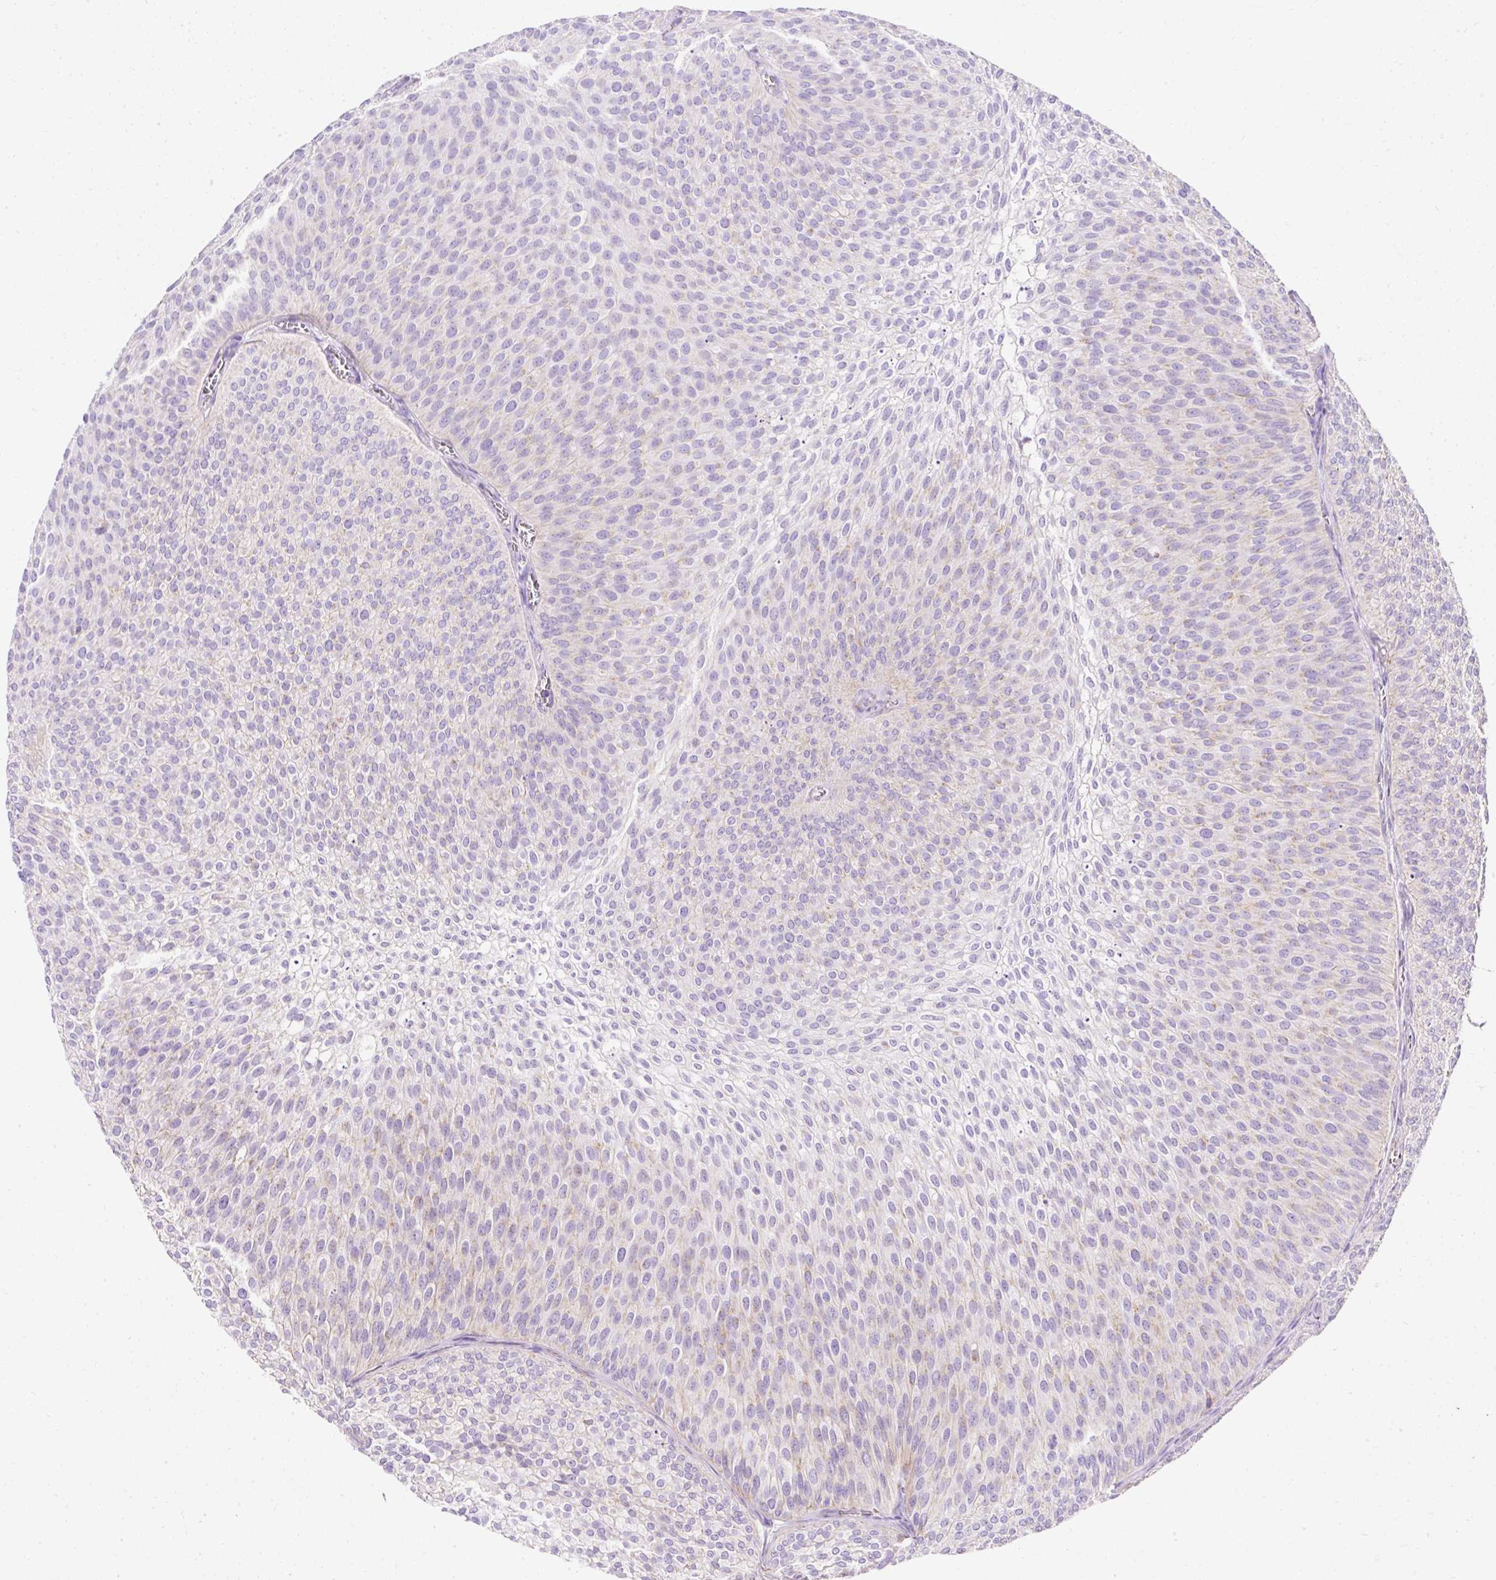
{"staining": {"intensity": "weak", "quantity": "<25%", "location": "cytoplasmic/membranous"}, "tissue": "urothelial cancer", "cell_type": "Tumor cells", "image_type": "cancer", "snomed": [{"axis": "morphology", "description": "Urothelial carcinoma, Low grade"}, {"axis": "topography", "description": "Urinary bladder"}], "caption": "Immunohistochemistry (IHC) micrograph of neoplastic tissue: urothelial cancer stained with DAB exhibits no significant protein positivity in tumor cells. (Immunohistochemistry, brightfield microscopy, high magnification).", "gene": "PLPP2", "patient": {"sex": "male", "age": 91}}